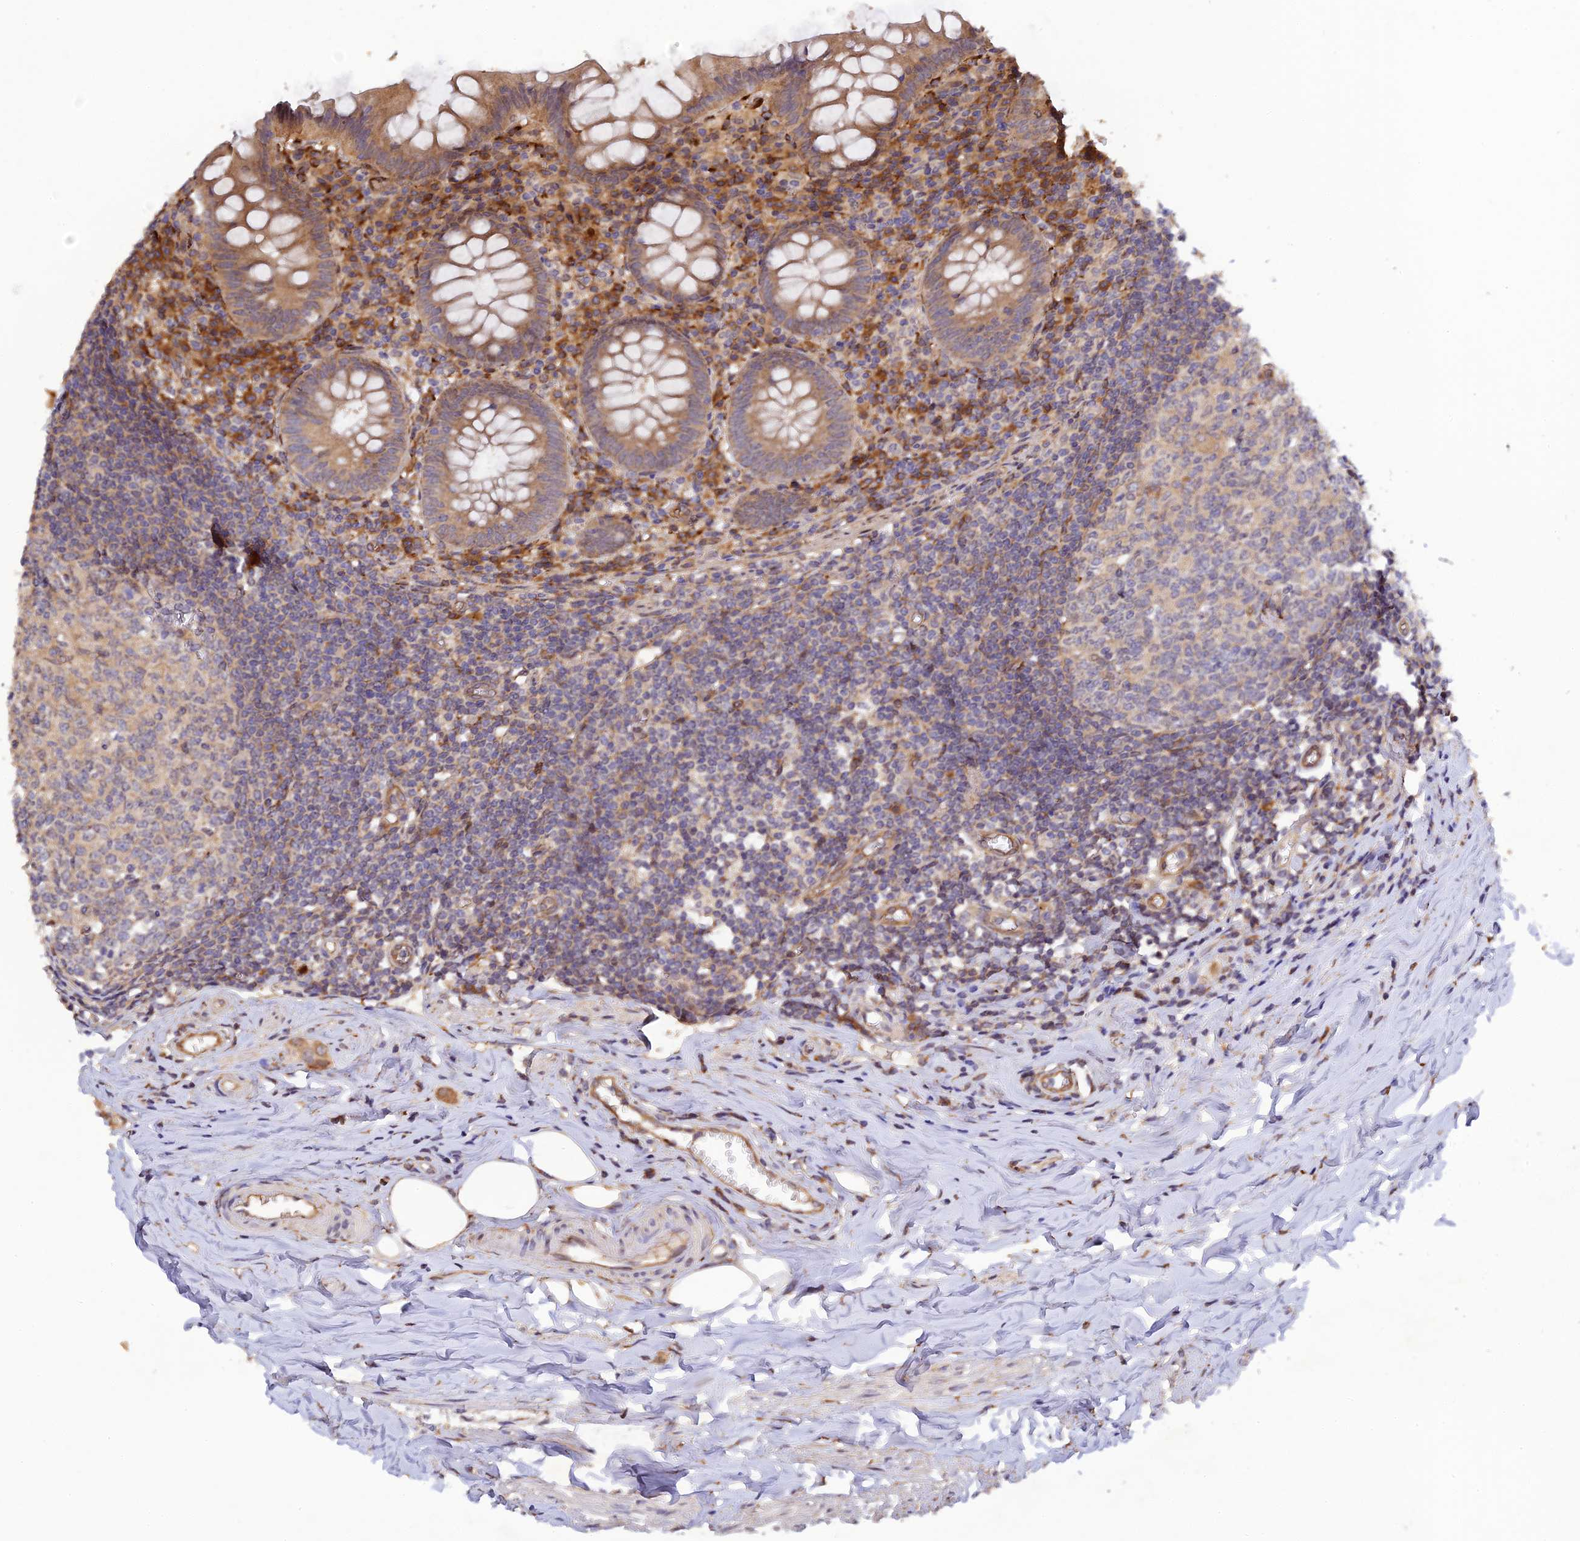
{"staining": {"intensity": "moderate", "quantity": "25%-75%", "location": "cytoplasmic/membranous"}, "tissue": "appendix", "cell_type": "Glandular cells", "image_type": "normal", "snomed": [{"axis": "morphology", "description": "Normal tissue, NOS"}, {"axis": "topography", "description": "Appendix"}], "caption": "IHC of normal appendix exhibits medium levels of moderate cytoplasmic/membranous positivity in about 25%-75% of glandular cells.", "gene": "P3H3", "patient": {"sex": "female", "age": 51}}